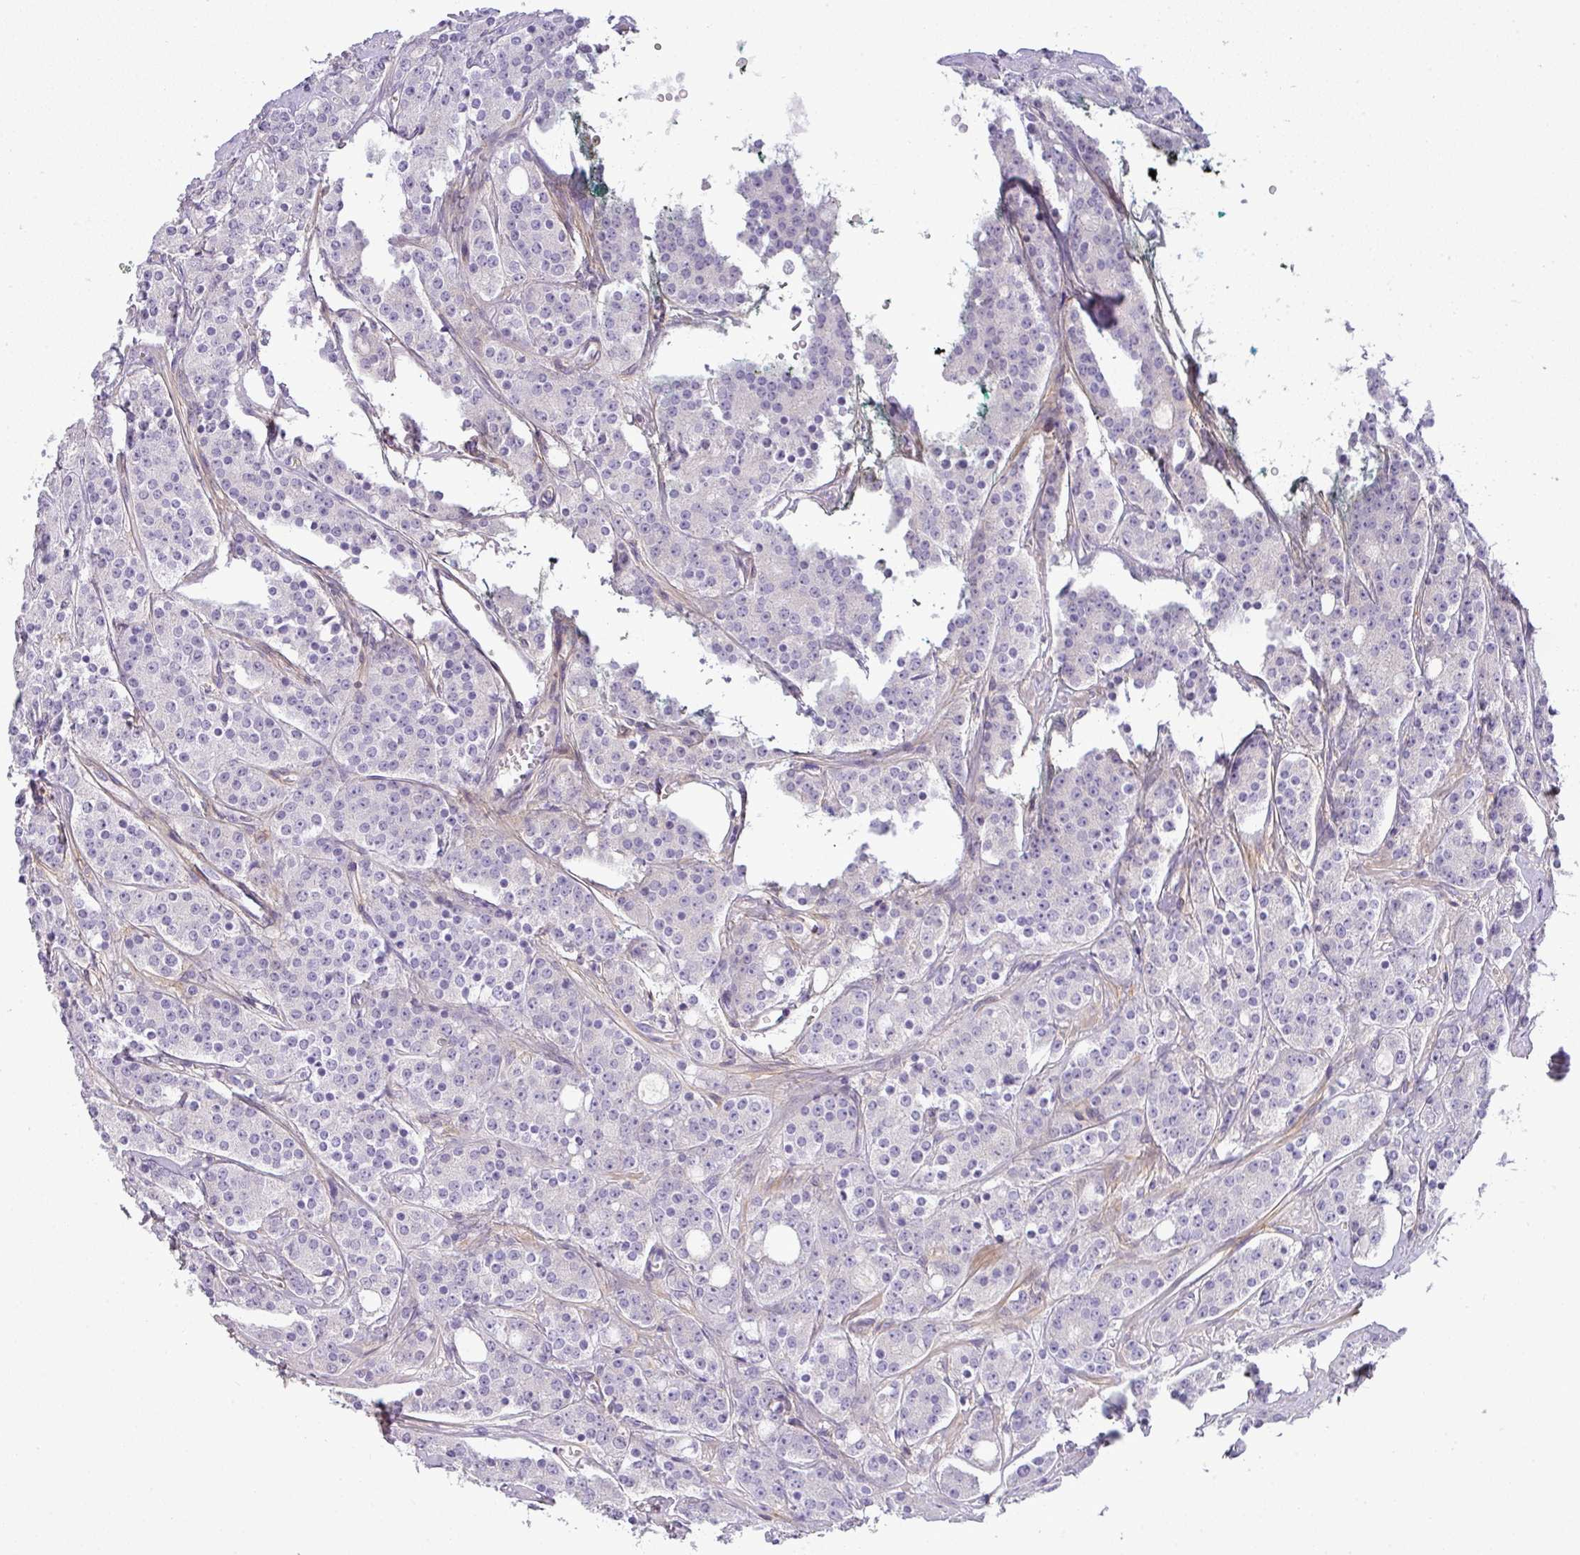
{"staining": {"intensity": "negative", "quantity": "none", "location": "none"}, "tissue": "prostate cancer", "cell_type": "Tumor cells", "image_type": "cancer", "snomed": [{"axis": "morphology", "description": "Adenocarcinoma, High grade"}, {"axis": "topography", "description": "Prostate"}], "caption": "The image displays no staining of tumor cells in prostate high-grade adenocarcinoma.", "gene": "PARD6G", "patient": {"sex": "male", "age": 62}}